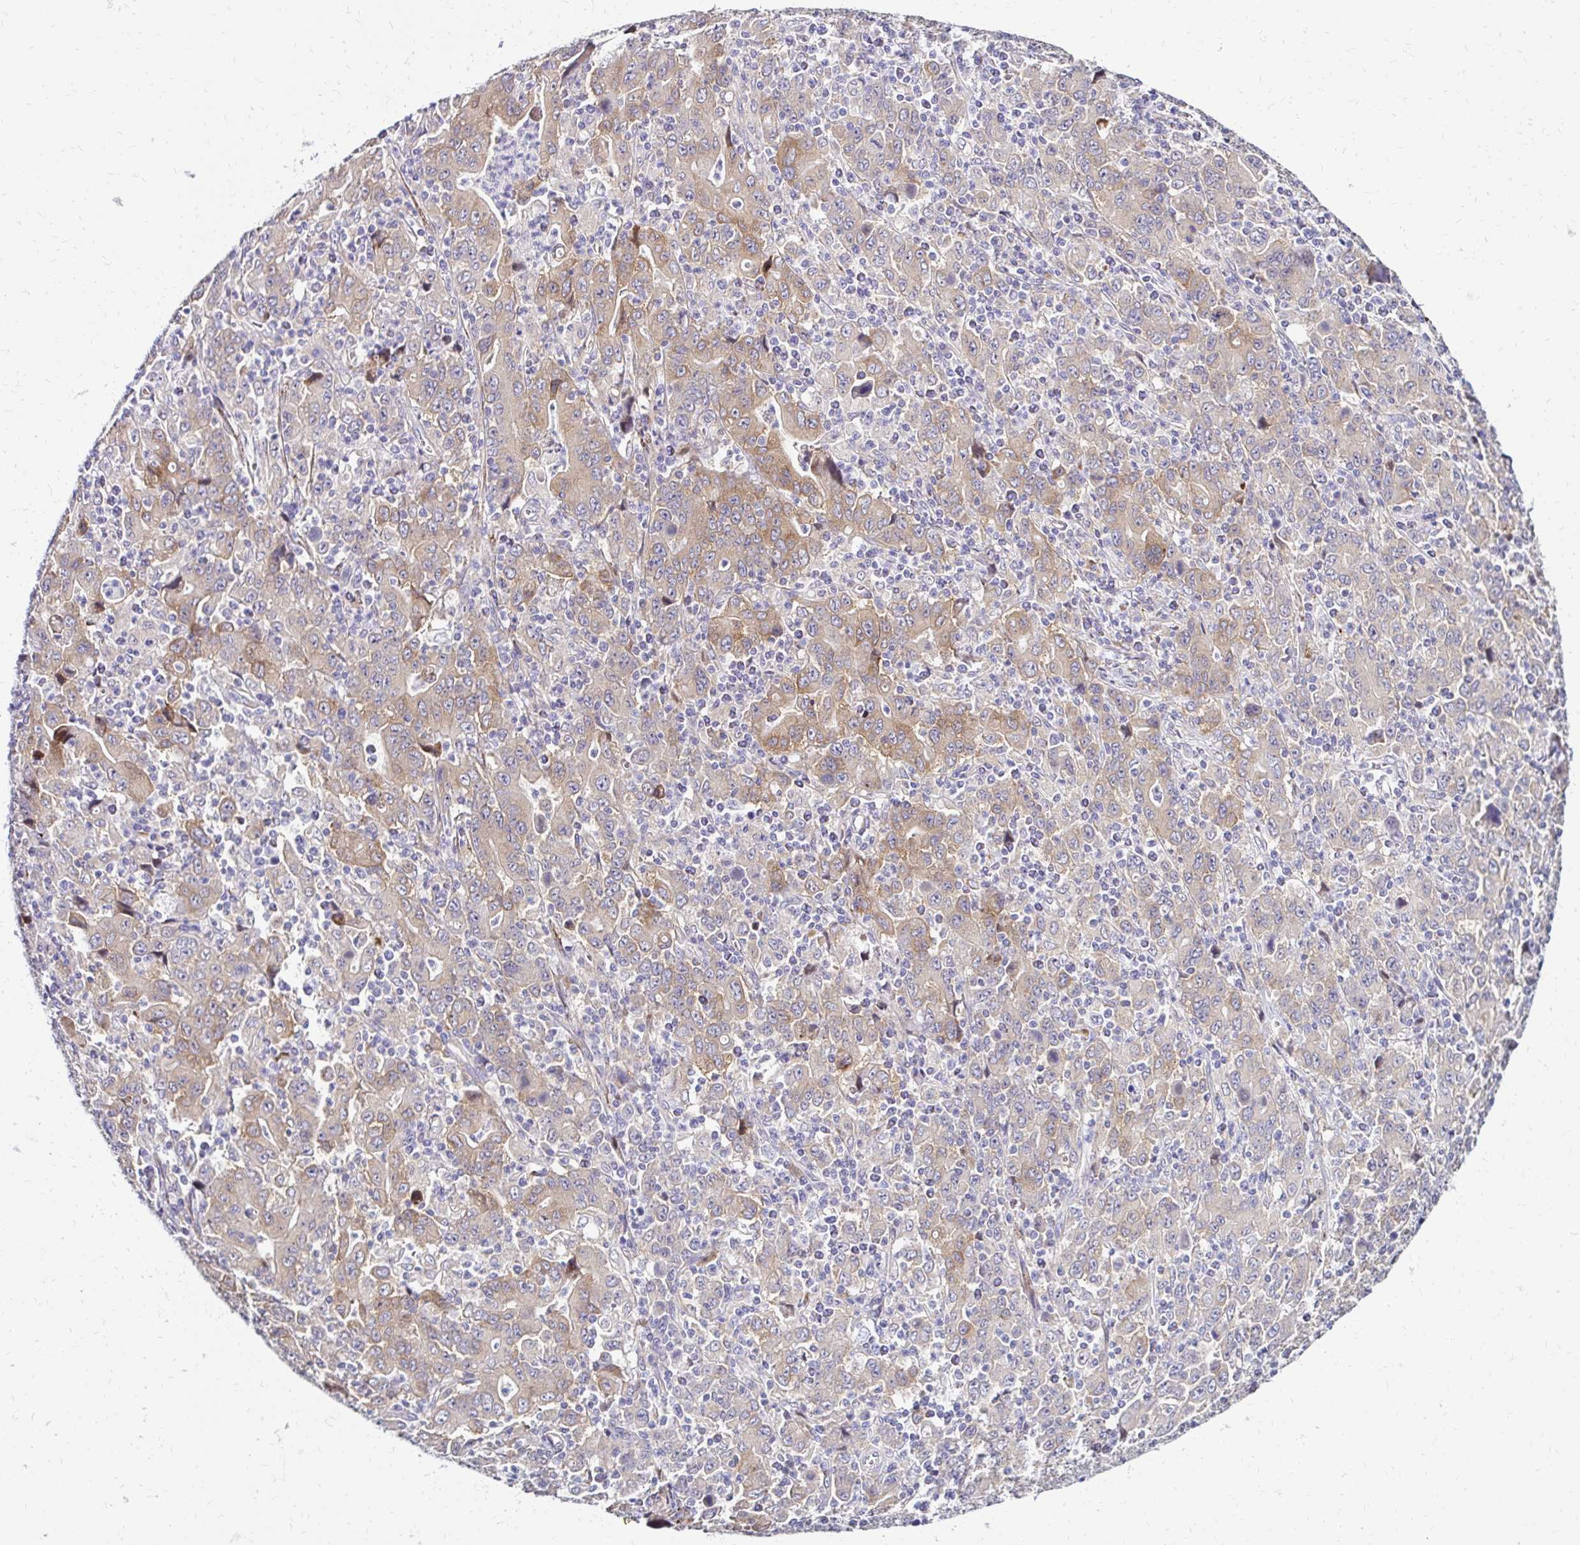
{"staining": {"intensity": "moderate", "quantity": "25%-75%", "location": "cytoplasmic/membranous"}, "tissue": "stomach cancer", "cell_type": "Tumor cells", "image_type": "cancer", "snomed": [{"axis": "morphology", "description": "Adenocarcinoma, NOS"}, {"axis": "topography", "description": "Stomach, upper"}], "caption": "Immunohistochemical staining of stomach cancer (adenocarcinoma) demonstrates medium levels of moderate cytoplasmic/membranous protein expression in approximately 25%-75% of tumor cells.", "gene": "IDUA", "patient": {"sex": "male", "age": 69}}